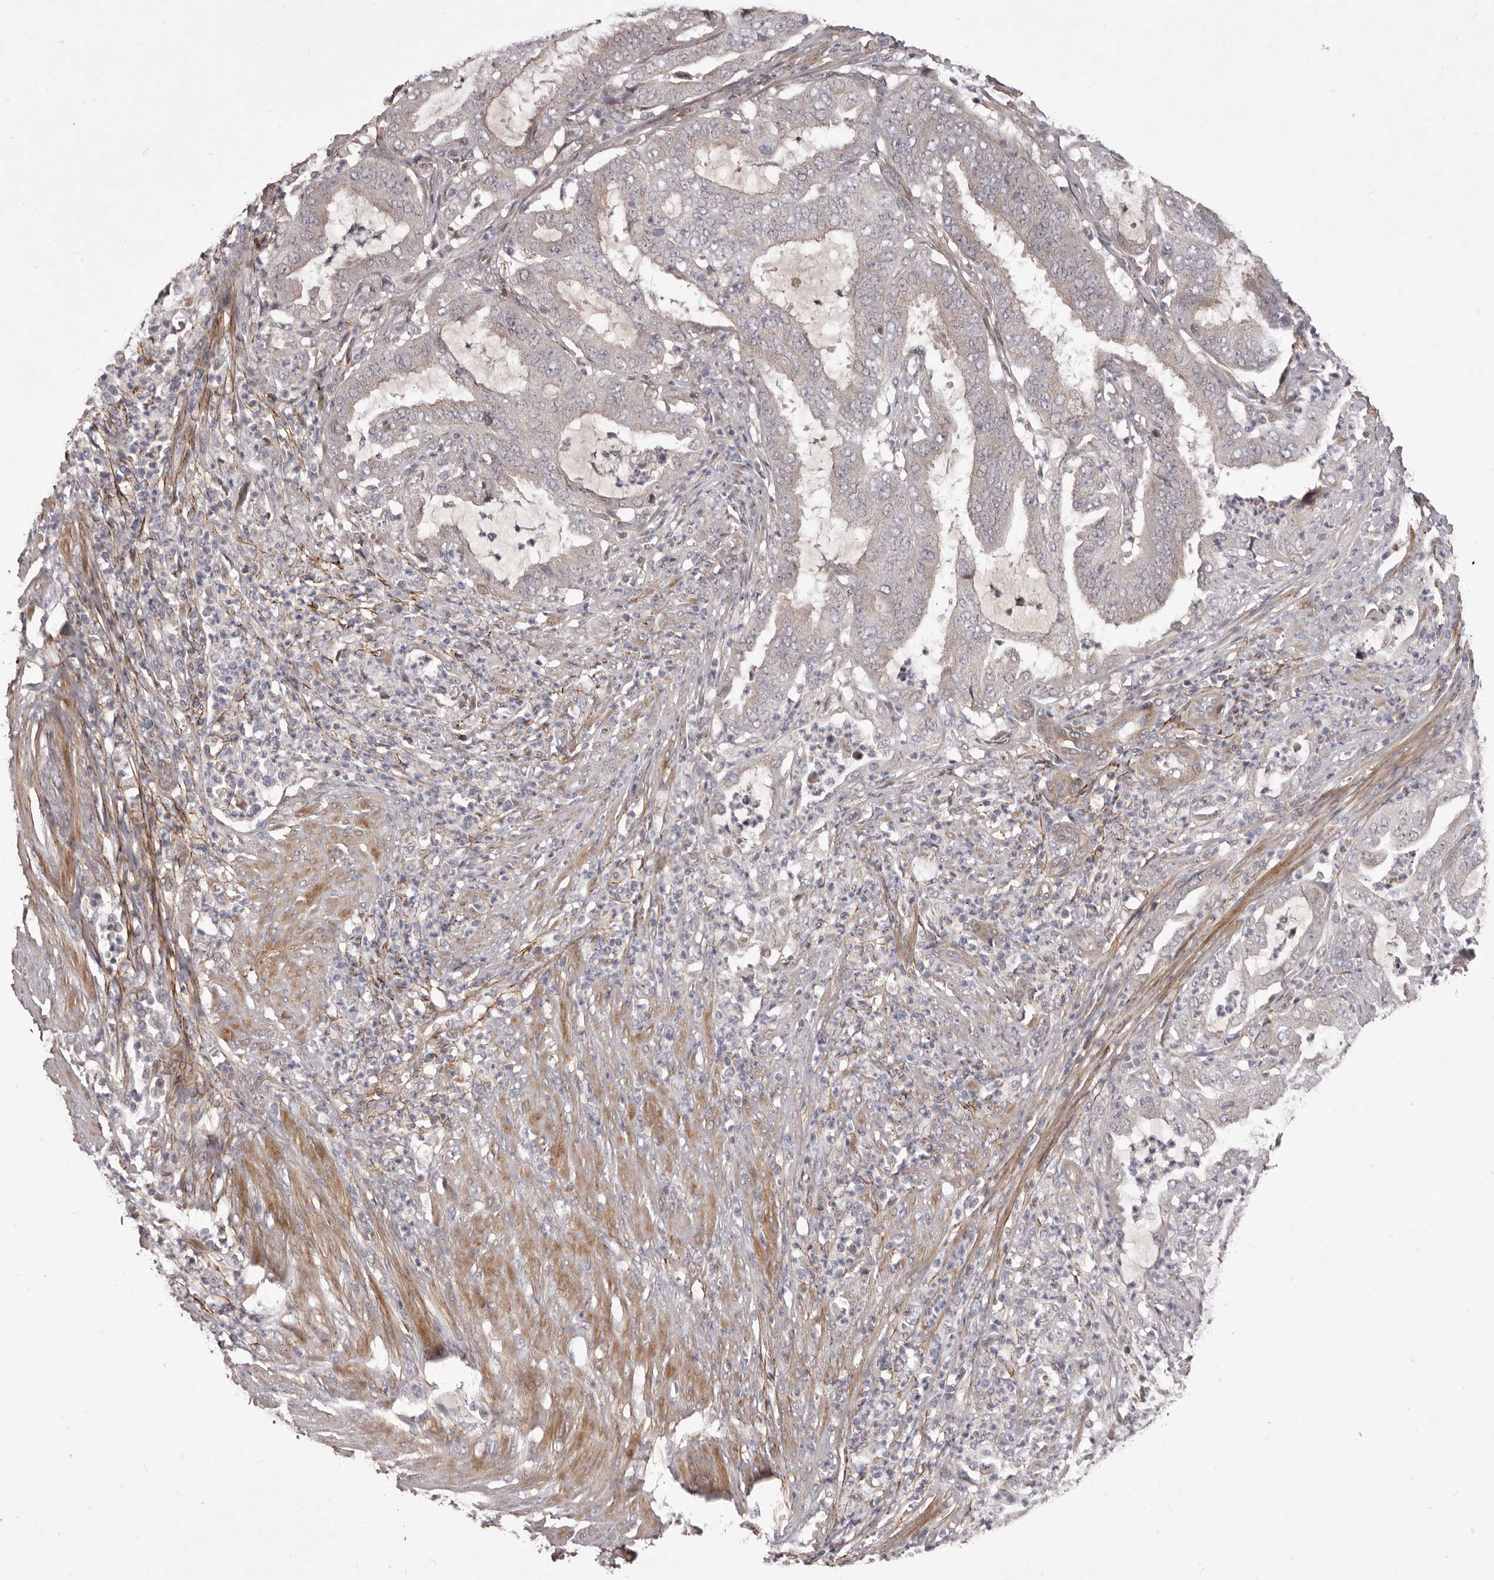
{"staining": {"intensity": "negative", "quantity": "none", "location": "none"}, "tissue": "endometrial cancer", "cell_type": "Tumor cells", "image_type": "cancer", "snomed": [{"axis": "morphology", "description": "Adenocarcinoma, NOS"}, {"axis": "topography", "description": "Endometrium"}], "caption": "Tumor cells are negative for protein expression in human endometrial cancer.", "gene": "HBS1L", "patient": {"sex": "female", "age": 51}}